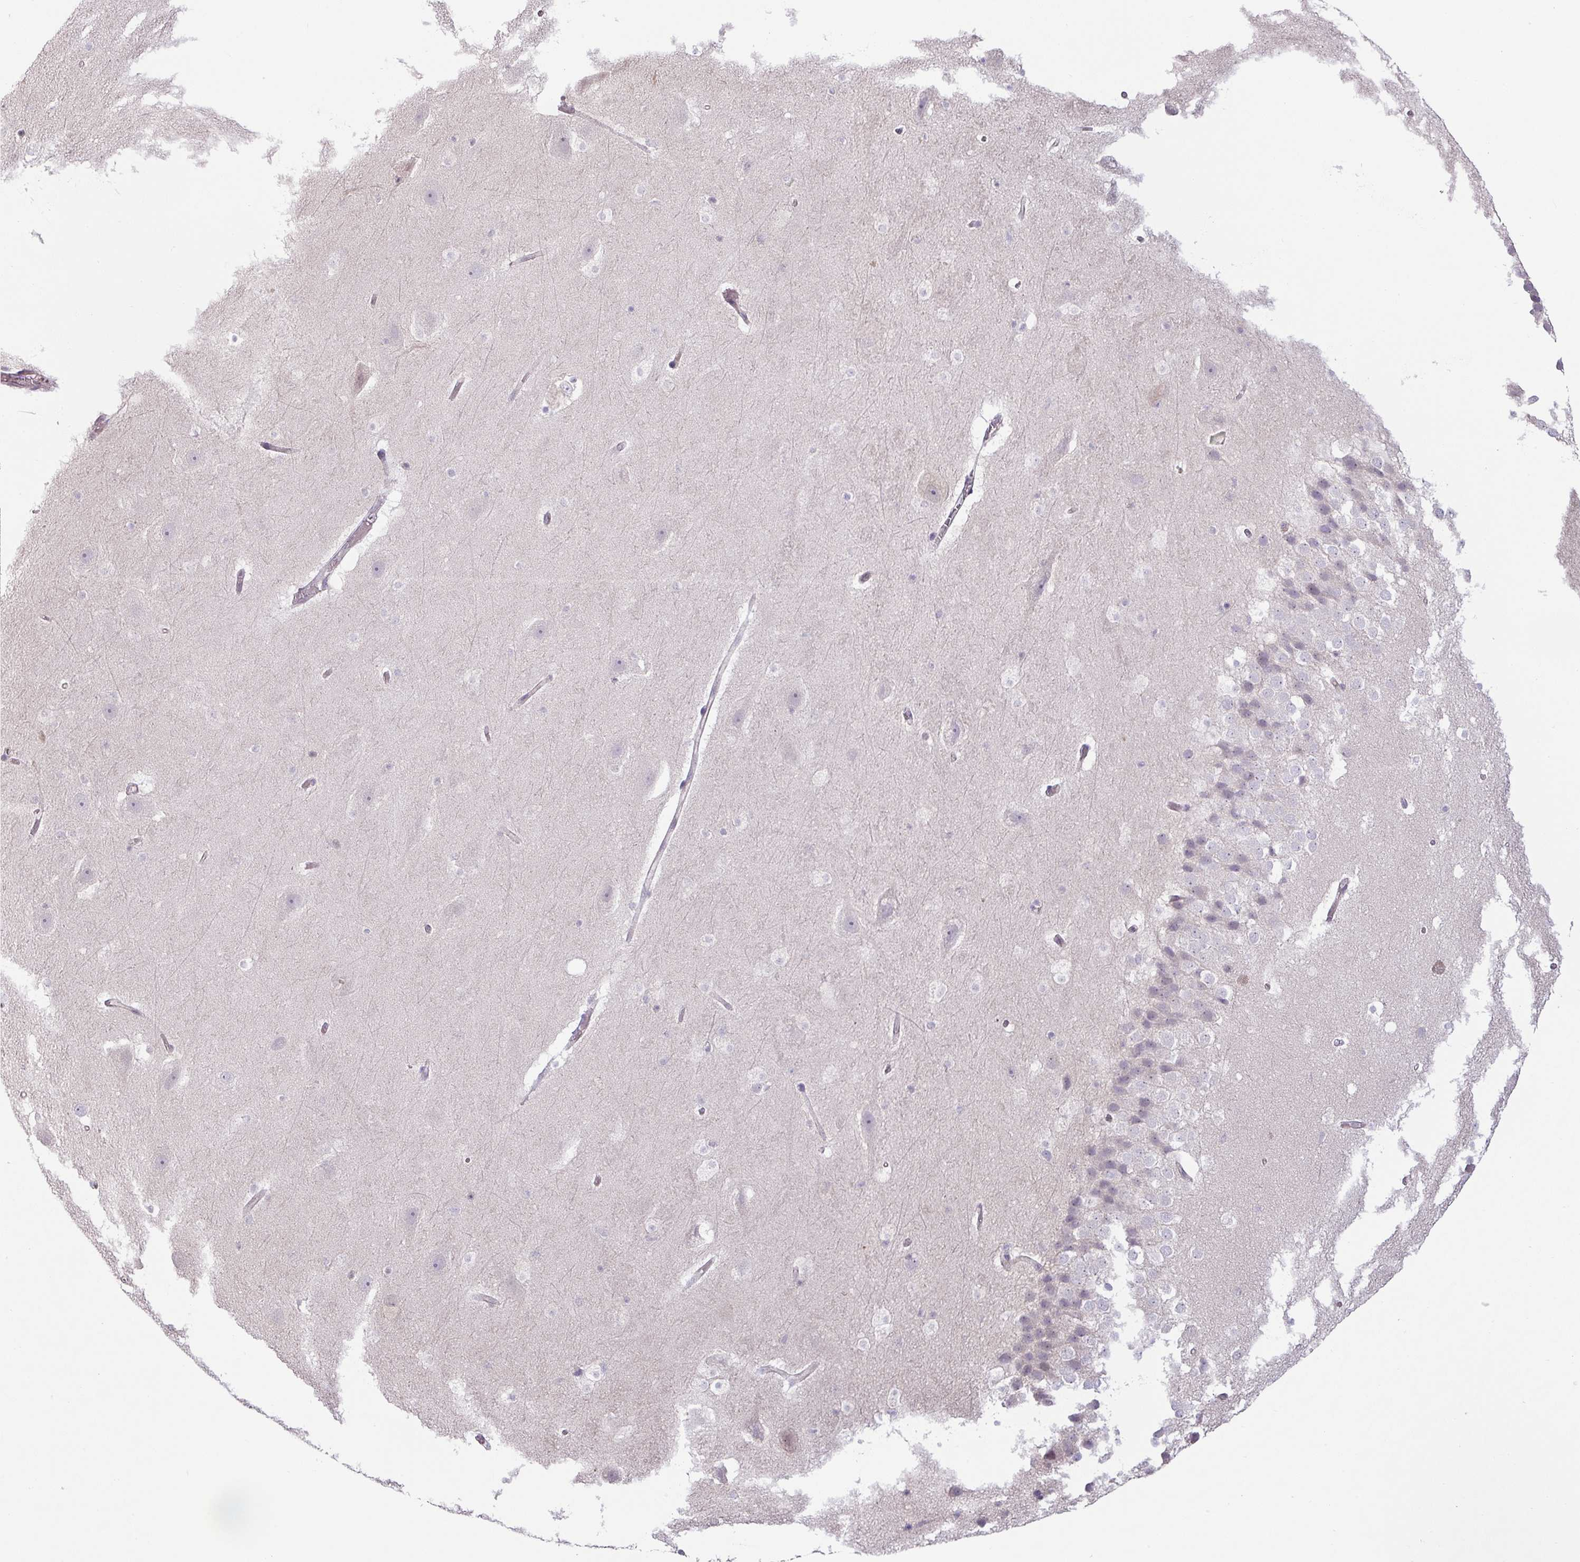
{"staining": {"intensity": "weak", "quantity": "<25%", "location": "nuclear"}, "tissue": "hippocampus", "cell_type": "Glial cells", "image_type": "normal", "snomed": [{"axis": "morphology", "description": "Normal tissue, NOS"}, {"axis": "topography", "description": "Hippocampus"}], "caption": "IHC of benign hippocampus demonstrates no staining in glial cells.", "gene": "CCDC144A", "patient": {"sex": "male", "age": 37}}